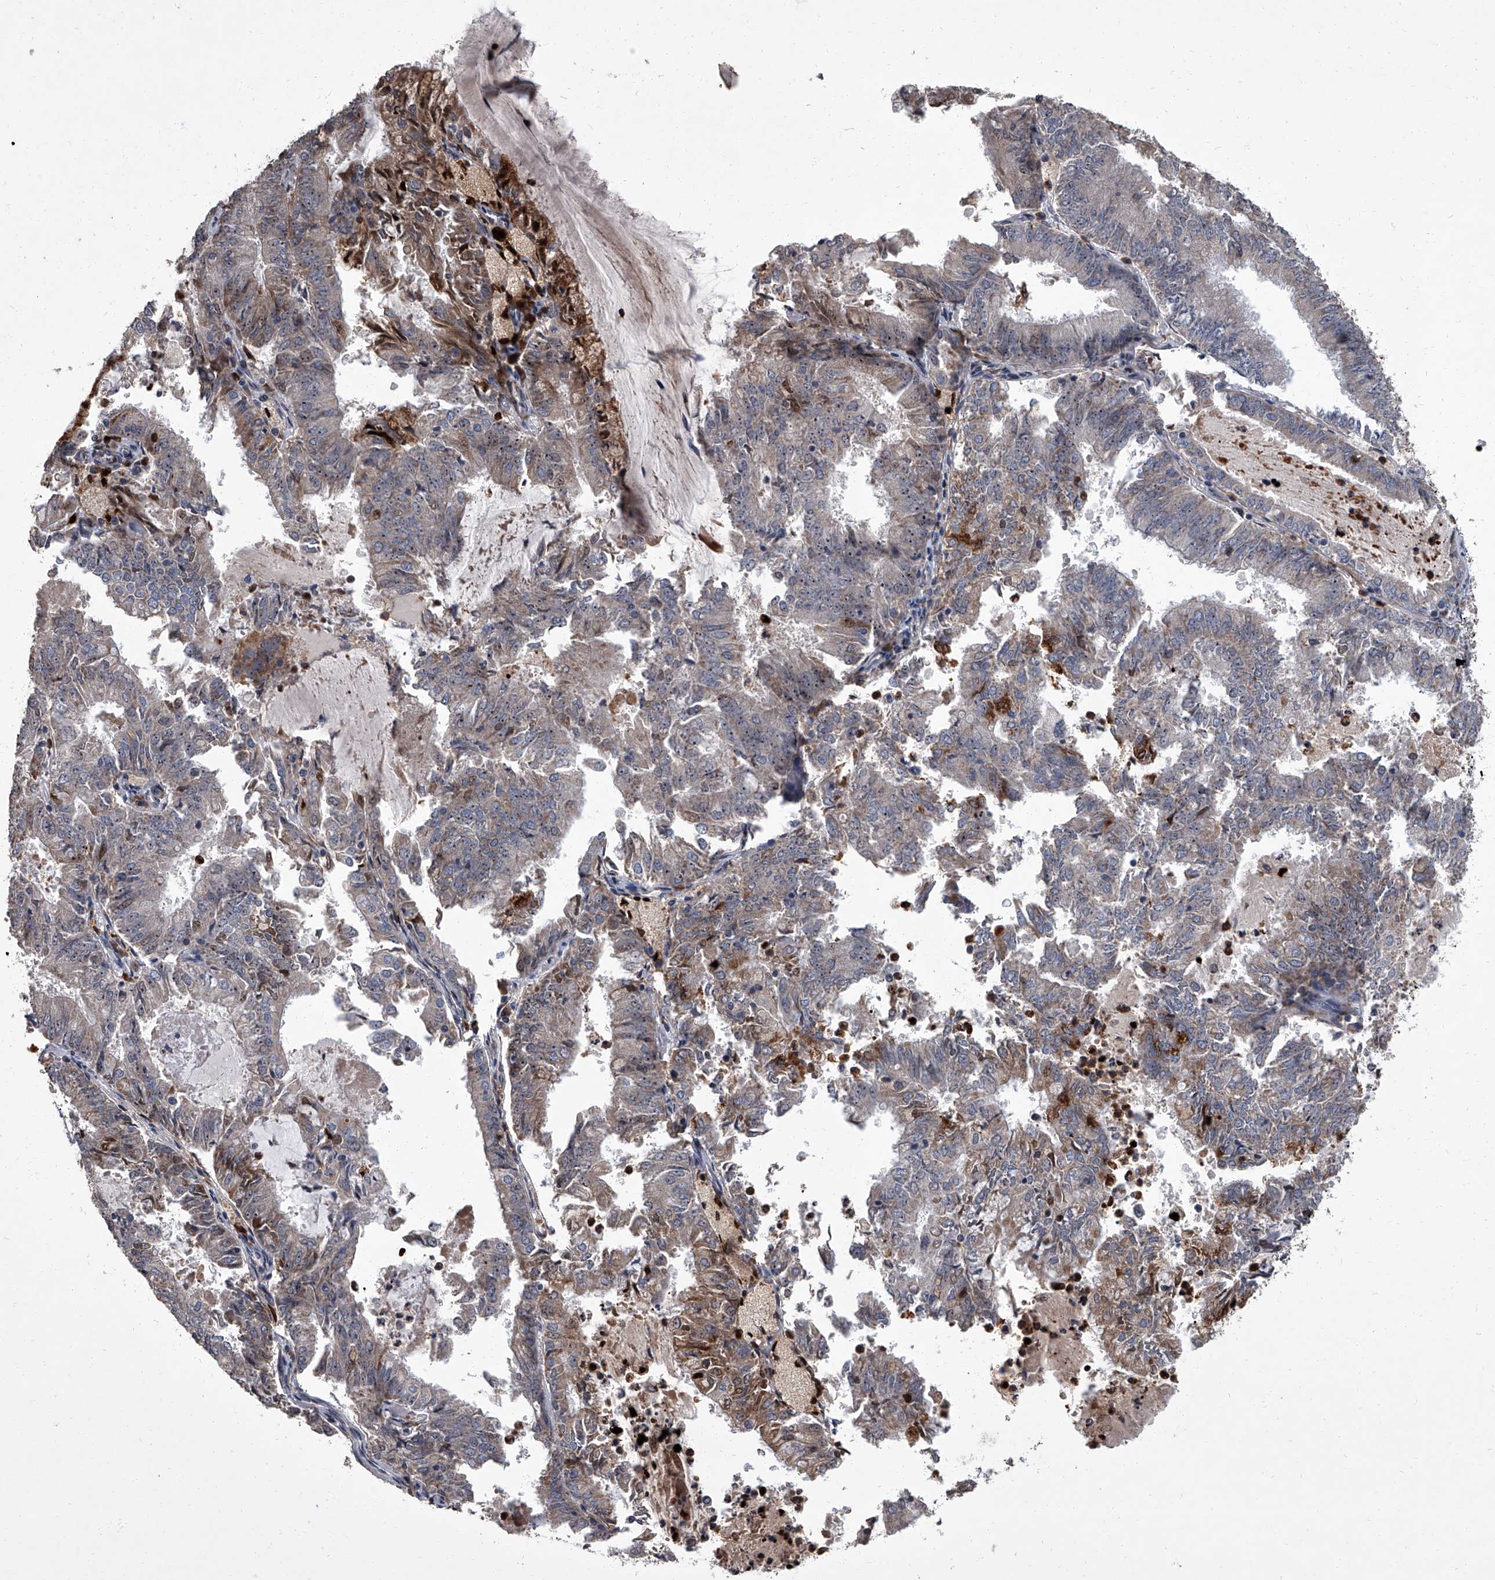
{"staining": {"intensity": "moderate", "quantity": "<25%", "location": "cytoplasmic/membranous"}, "tissue": "endometrial cancer", "cell_type": "Tumor cells", "image_type": "cancer", "snomed": [{"axis": "morphology", "description": "Adenocarcinoma, NOS"}, {"axis": "topography", "description": "Endometrium"}], "caption": "DAB immunohistochemical staining of human endometrial cancer reveals moderate cytoplasmic/membranous protein positivity in approximately <25% of tumor cells.", "gene": "SIRT4", "patient": {"sex": "female", "age": 57}}